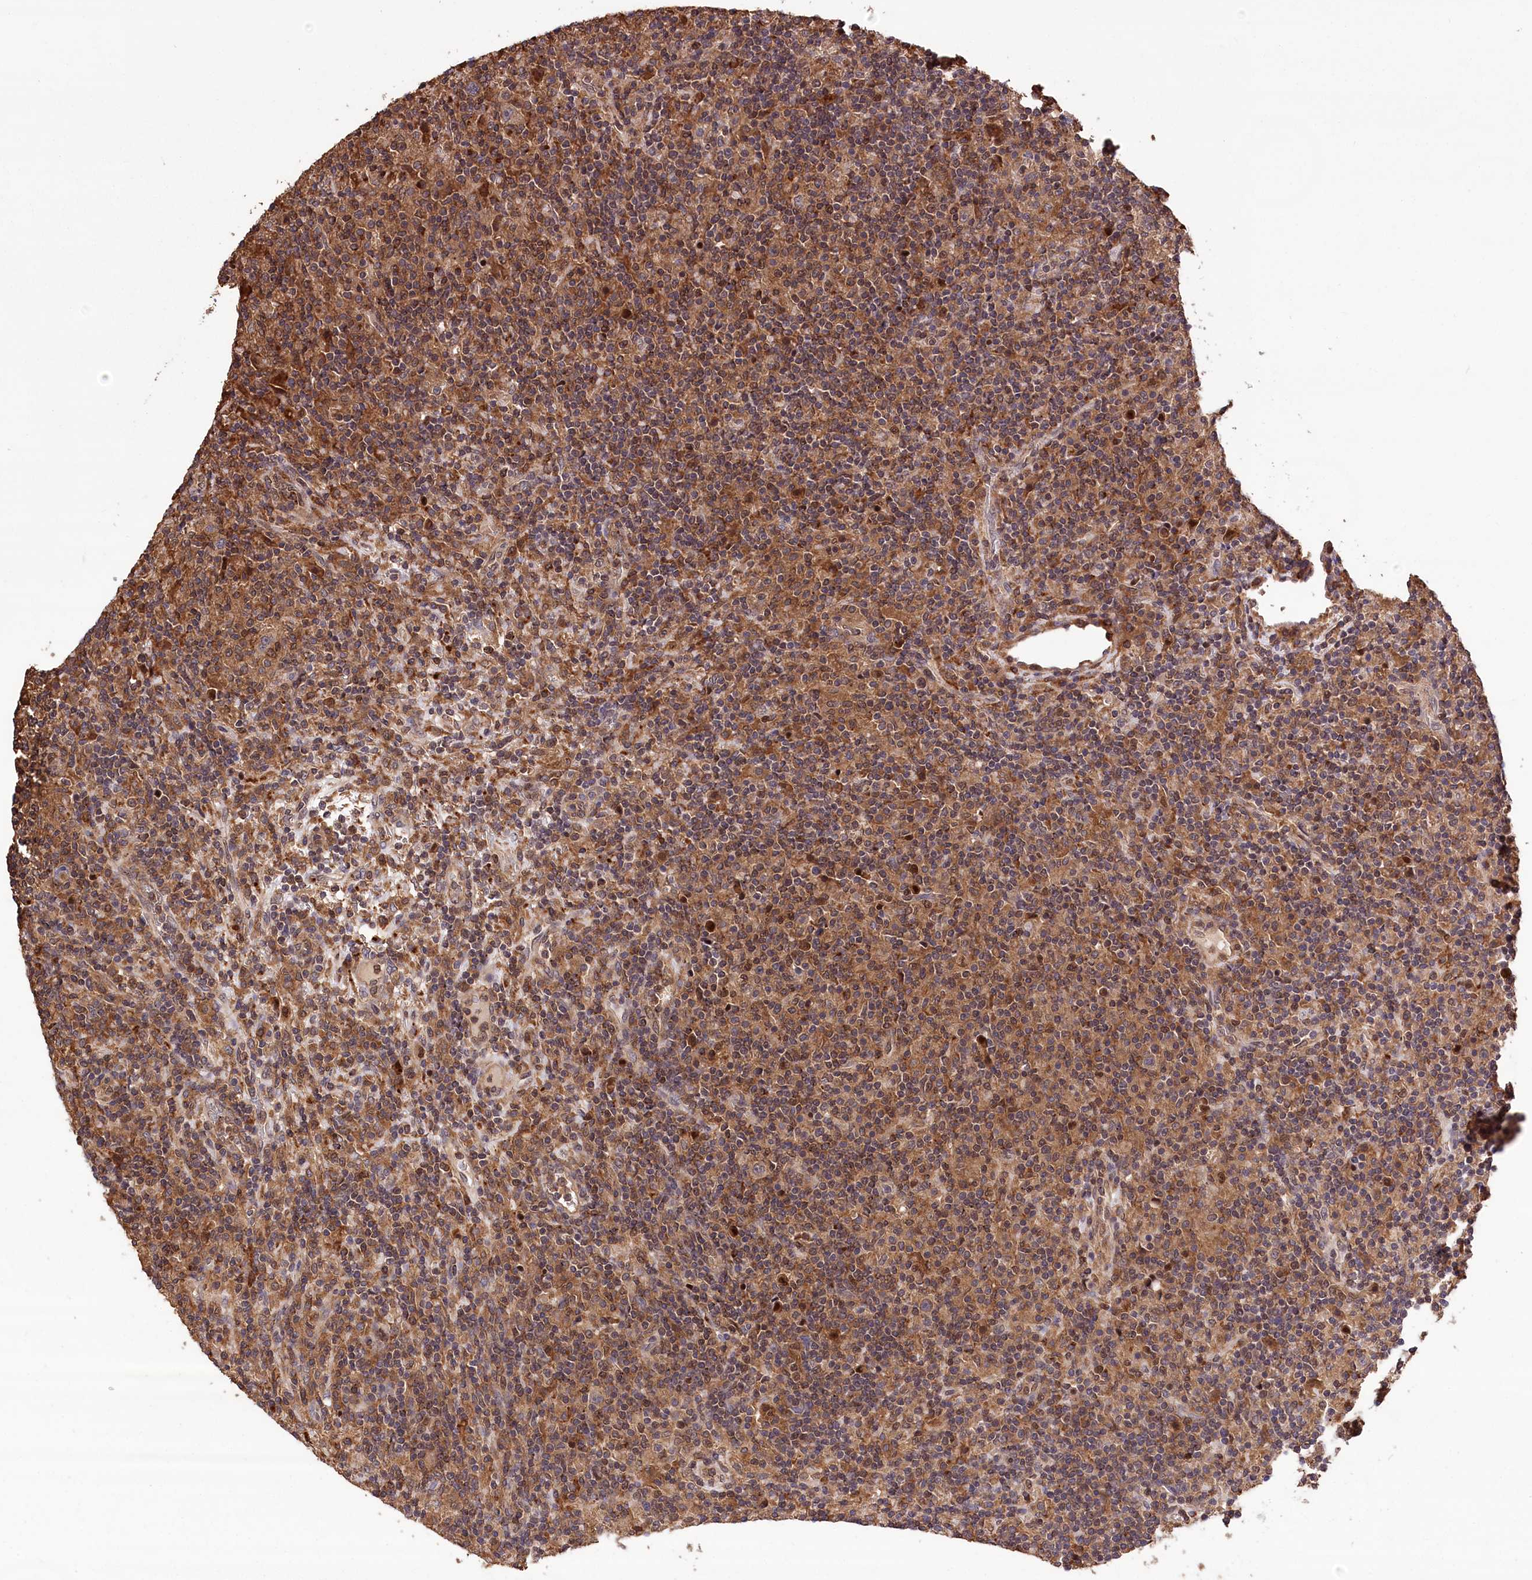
{"staining": {"intensity": "weak", "quantity": ">75%", "location": "cytoplasmic/membranous"}, "tissue": "lymphoma", "cell_type": "Tumor cells", "image_type": "cancer", "snomed": [{"axis": "morphology", "description": "Hodgkin's disease, NOS"}, {"axis": "topography", "description": "Lymph node"}], "caption": "A histopathology image showing weak cytoplasmic/membranous positivity in about >75% of tumor cells in lymphoma, as visualized by brown immunohistochemical staining.", "gene": "DPP3", "patient": {"sex": "male", "age": 70}}